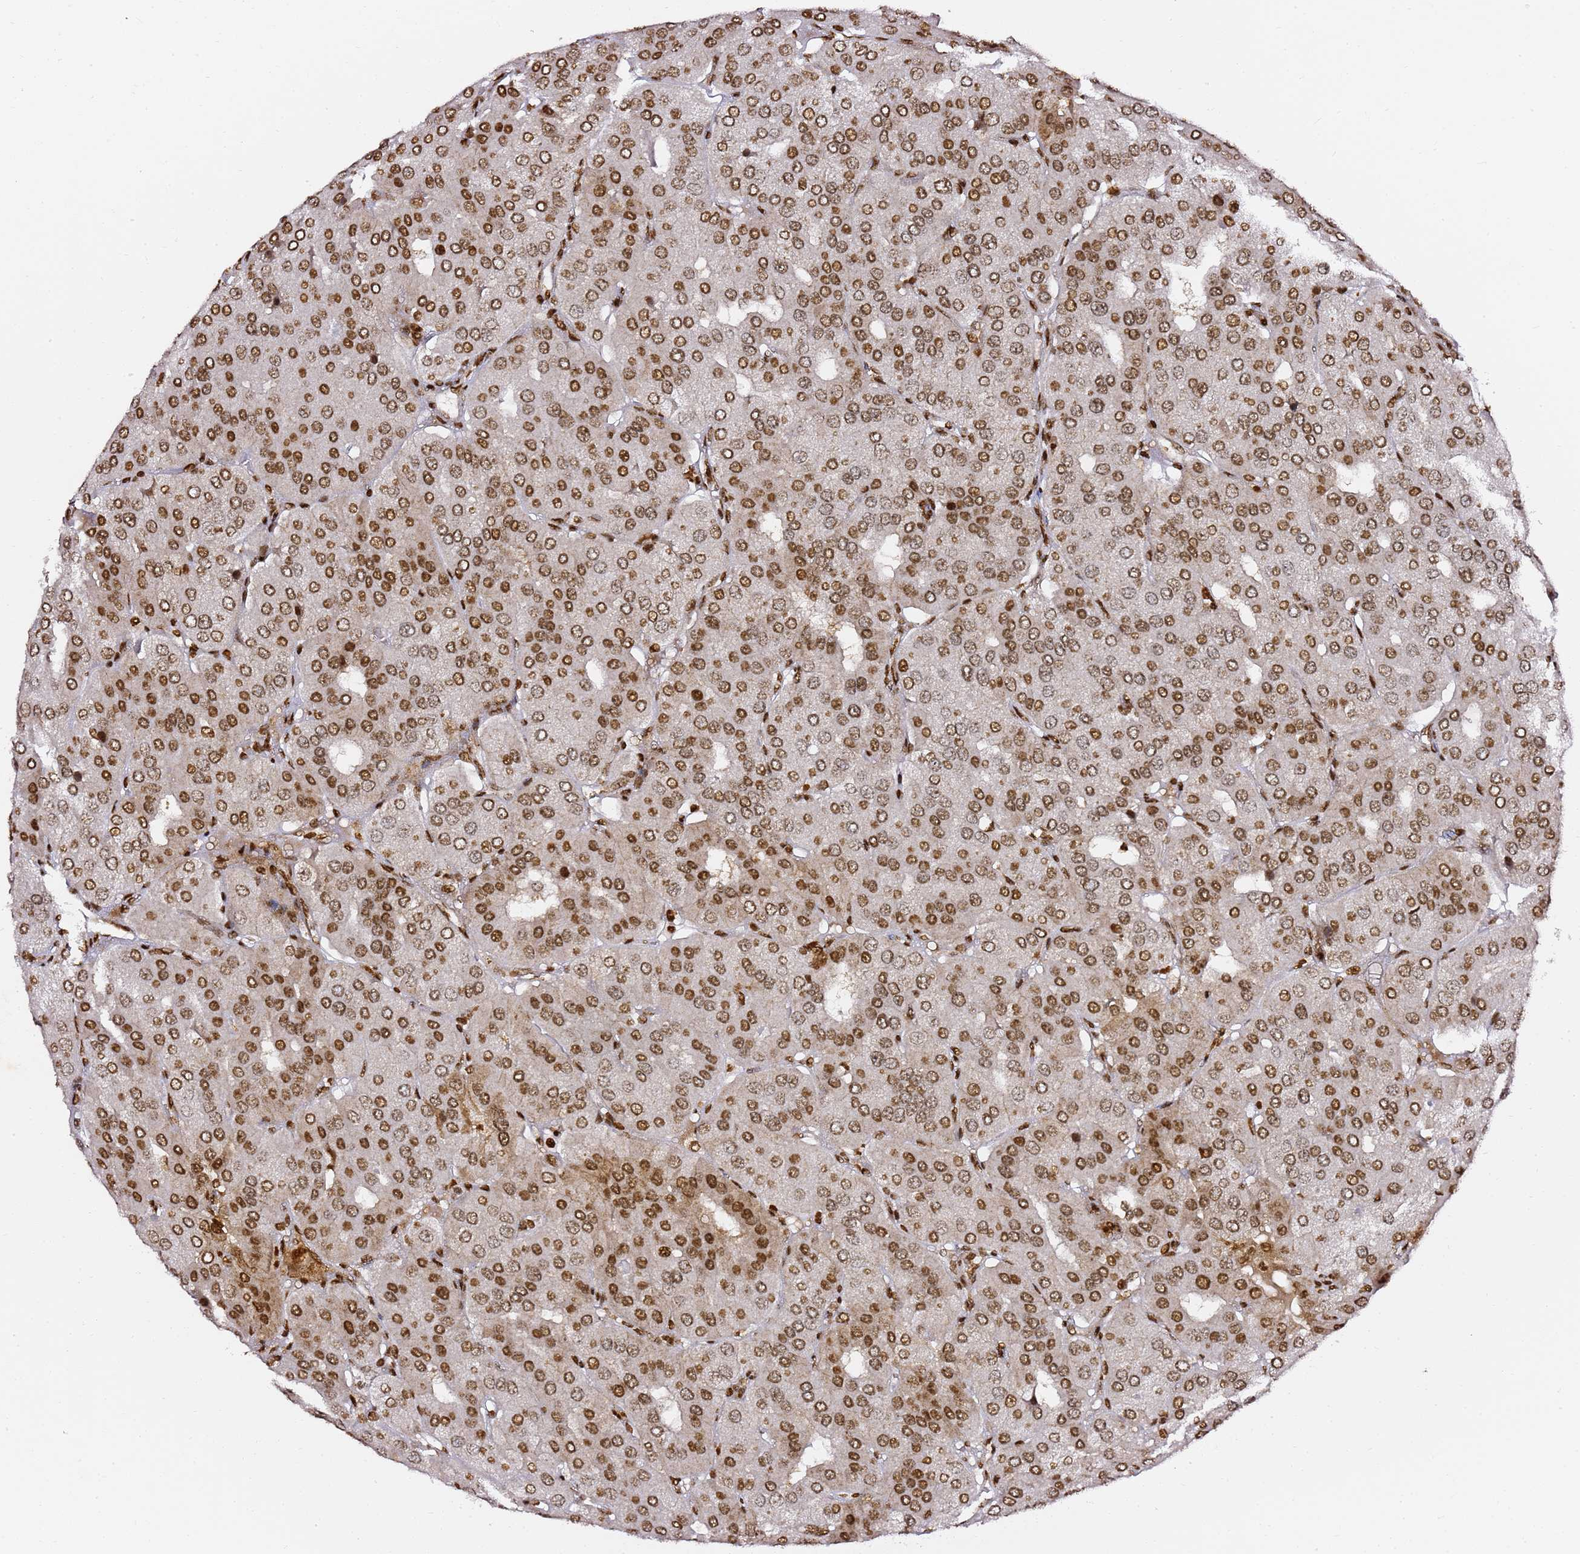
{"staining": {"intensity": "strong", "quantity": ">75%", "location": "nuclear"}, "tissue": "parathyroid gland", "cell_type": "Glandular cells", "image_type": "normal", "snomed": [{"axis": "morphology", "description": "Normal tissue, NOS"}, {"axis": "morphology", "description": "Adenoma, NOS"}, {"axis": "topography", "description": "Parathyroid gland"}], "caption": "Protein analysis of unremarkable parathyroid gland displays strong nuclear positivity in about >75% of glandular cells.", "gene": "GBP2", "patient": {"sex": "female", "age": 86}}